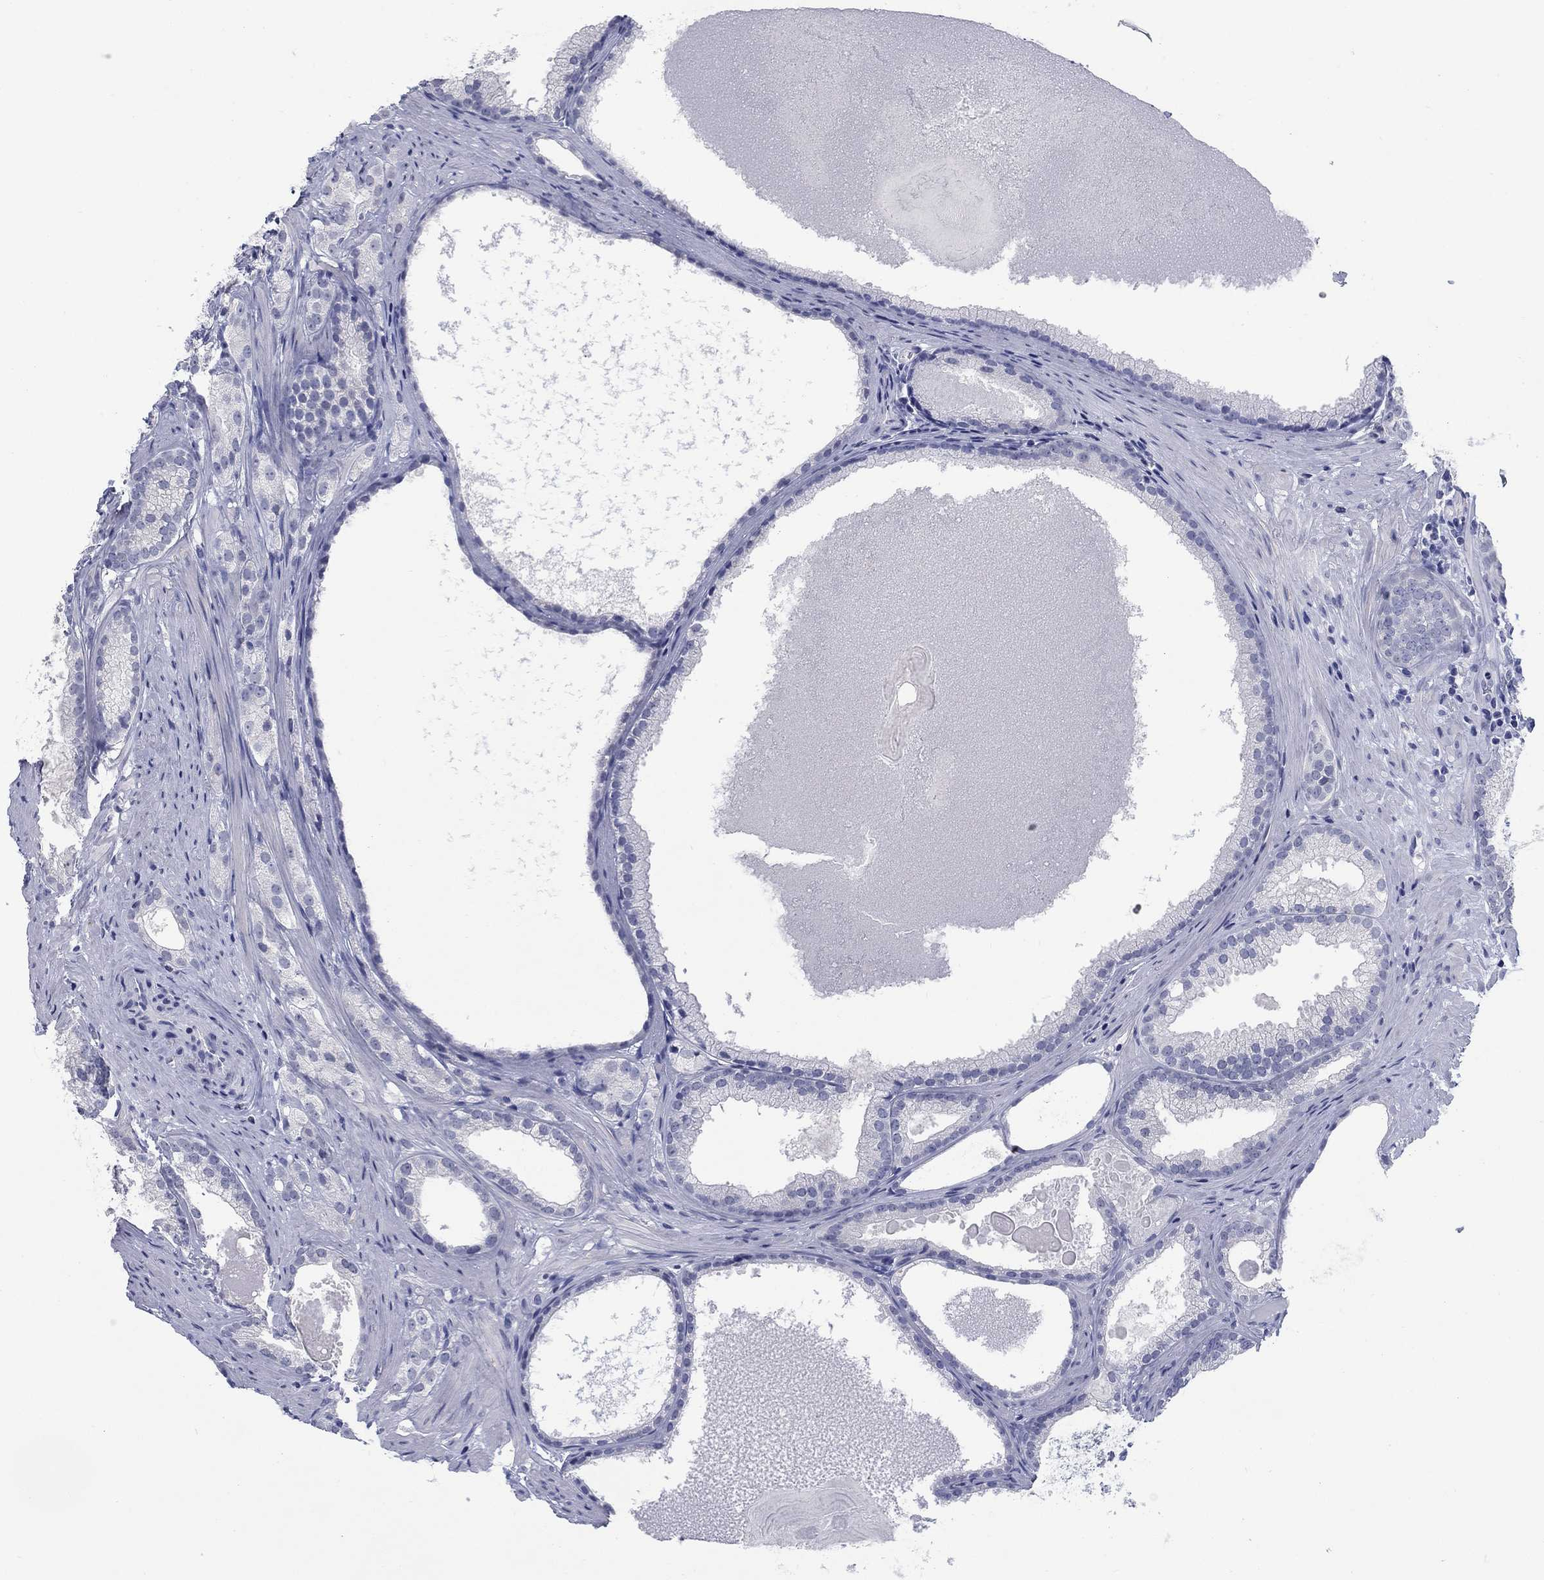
{"staining": {"intensity": "negative", "quantity": "none", "location": "none"}, "tissue": "prostate cancer", "cell_type": "Tumor cells", "image_type": "cancer", "snomed": [{"axis": "morphology", "description": "Adenocarcinoma, High grade"}, {"axis": "topography", "description": "Prostate and seminal vesicle, NOS"}], "caption": "An immunohistochemistry micrograph of high-grade adenocarcinoma (prostate) is shown. There is no staining in tumor cells of high-grade adenocarcinoma (prostate).", "gene": "ATP6V1G2", "patient": {"sex": "male", "age": 62}}